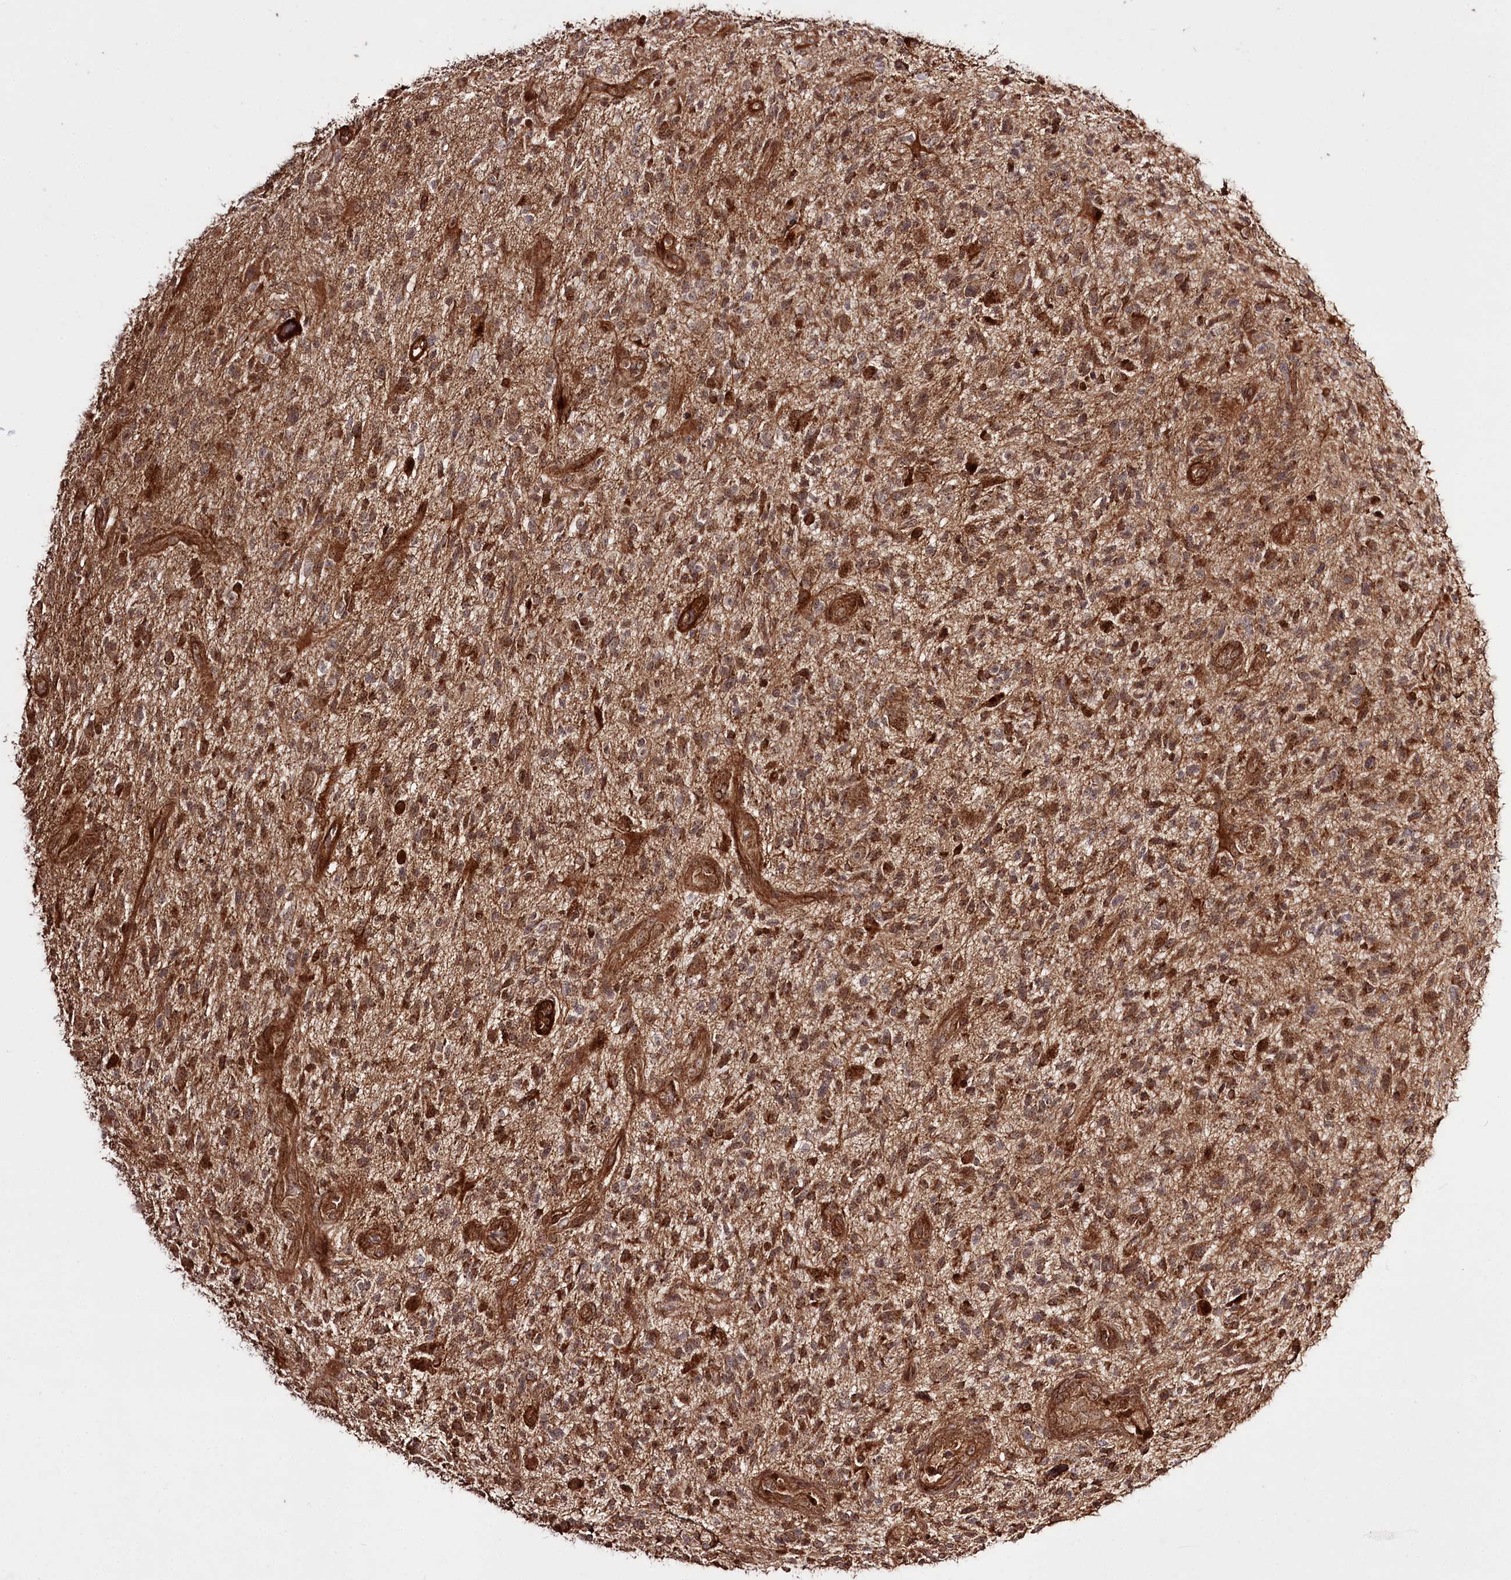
{"staining": {"intensity": "moderate", "quantity": ">75%", "location": "cytoplasmic/membranous"}, "tissue": "glioma", "cell_type": "Tumor cells", "image_type": "cancer", "snomed": [{"axis": "morphology", "description": "Glioma, malignant, High grade"}, {"axis": "topography", "description": "Brain"}], "caption": "Immunohistochemical staining of human glioma exhibits moderate cytoplasmic/membranous protein positivity in approximately >75% of tumor cells.", "gene": "REXO2", "patient": {"sex": "male", "age": 47}}